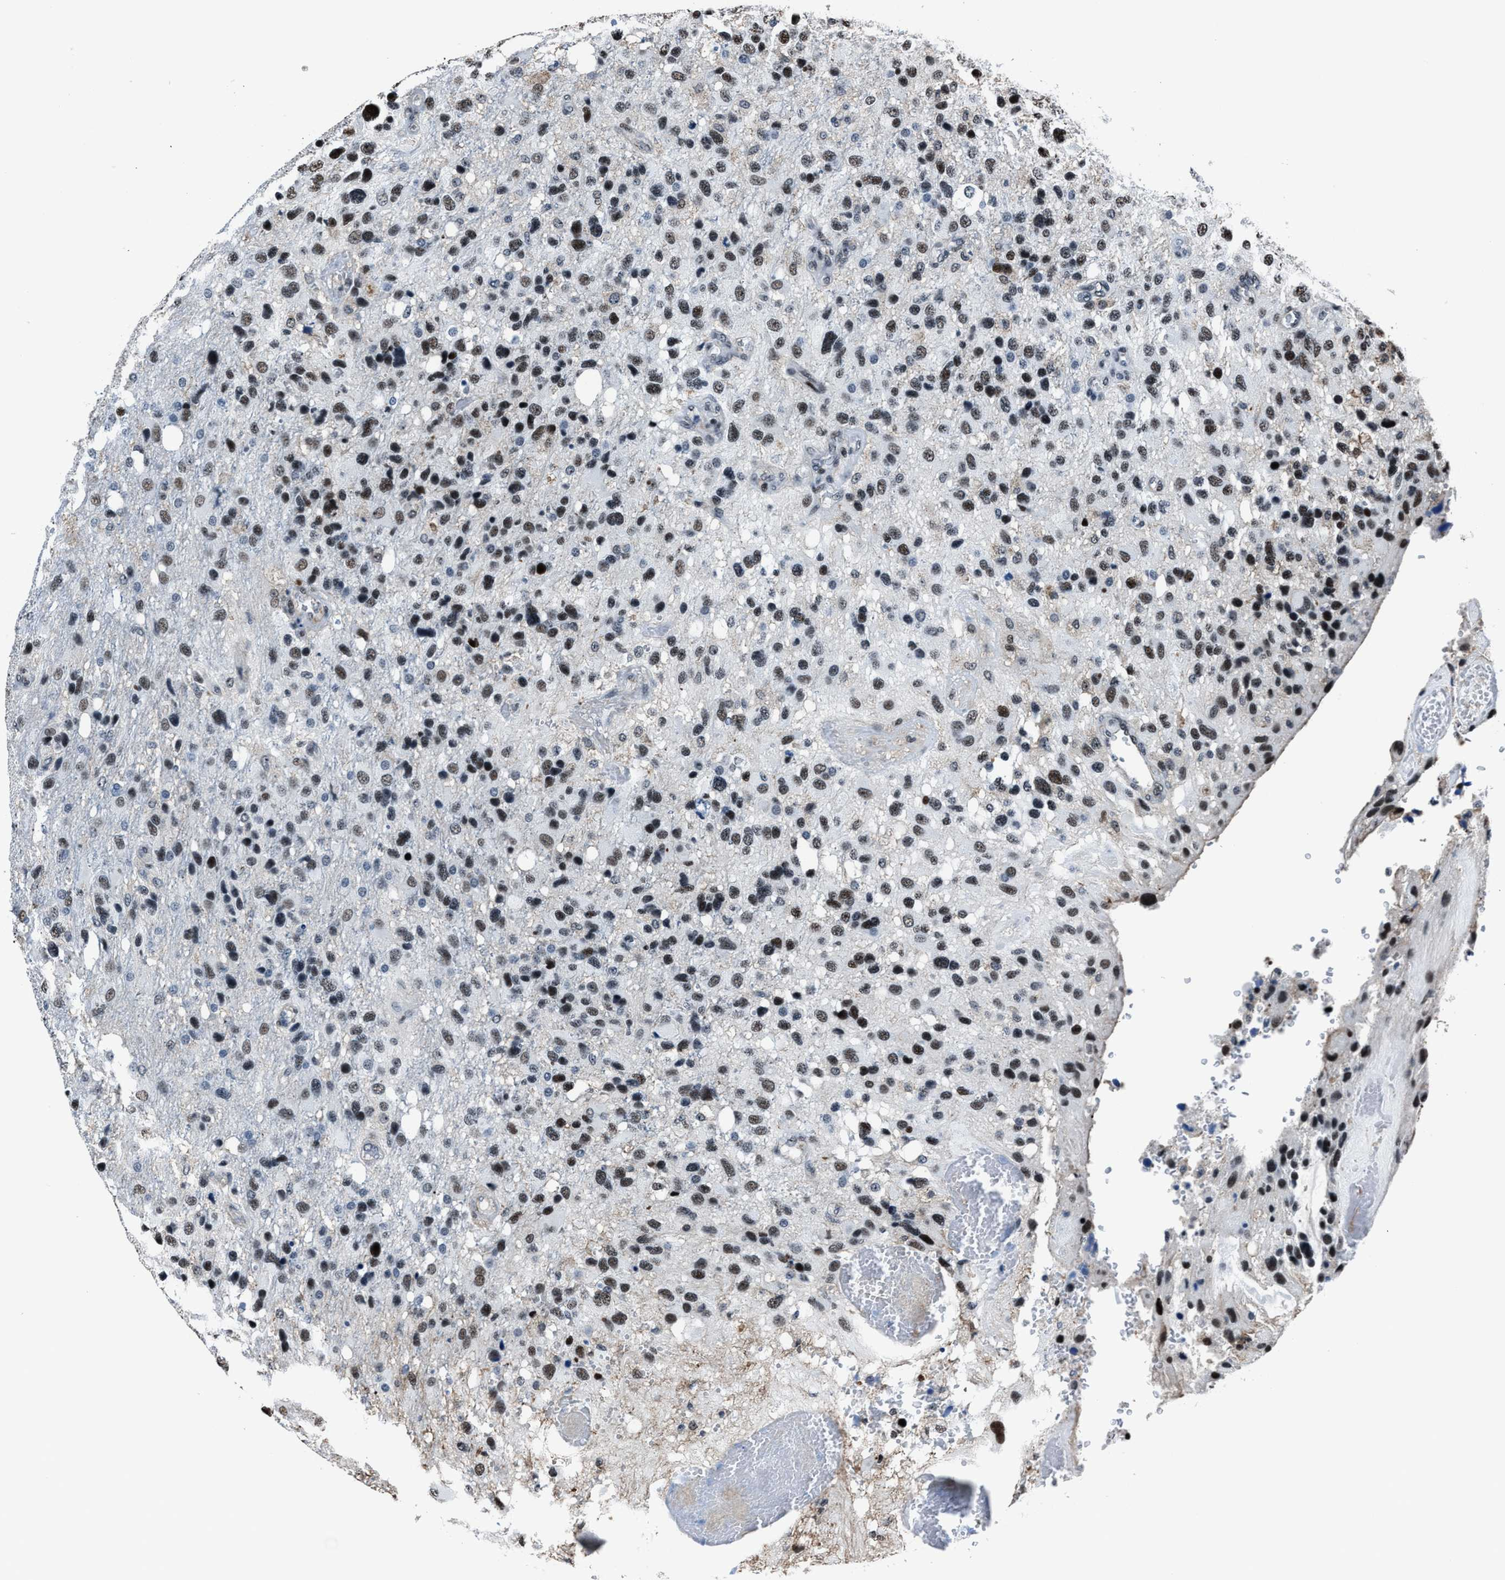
{"staining": {"intensity": "moderate", "quantity": ">75%", "location": "nuclear"}, "tissue": "glioma", "cell_type": "Tumor cells", "image_type": "cancer", "snomed": [{"axis": "morphology", "description": "Glioma, malignant, High grade"}, {"axis": "topography", "description": "Brain"}], "caption": "Immunohistochemical staining of glioma demonstrates medium levels of moderate nuclear protein staining in approximately >75% of tumor cells.", "gene": "PPIE", "patient": {"sex": "female", "age": 58}}